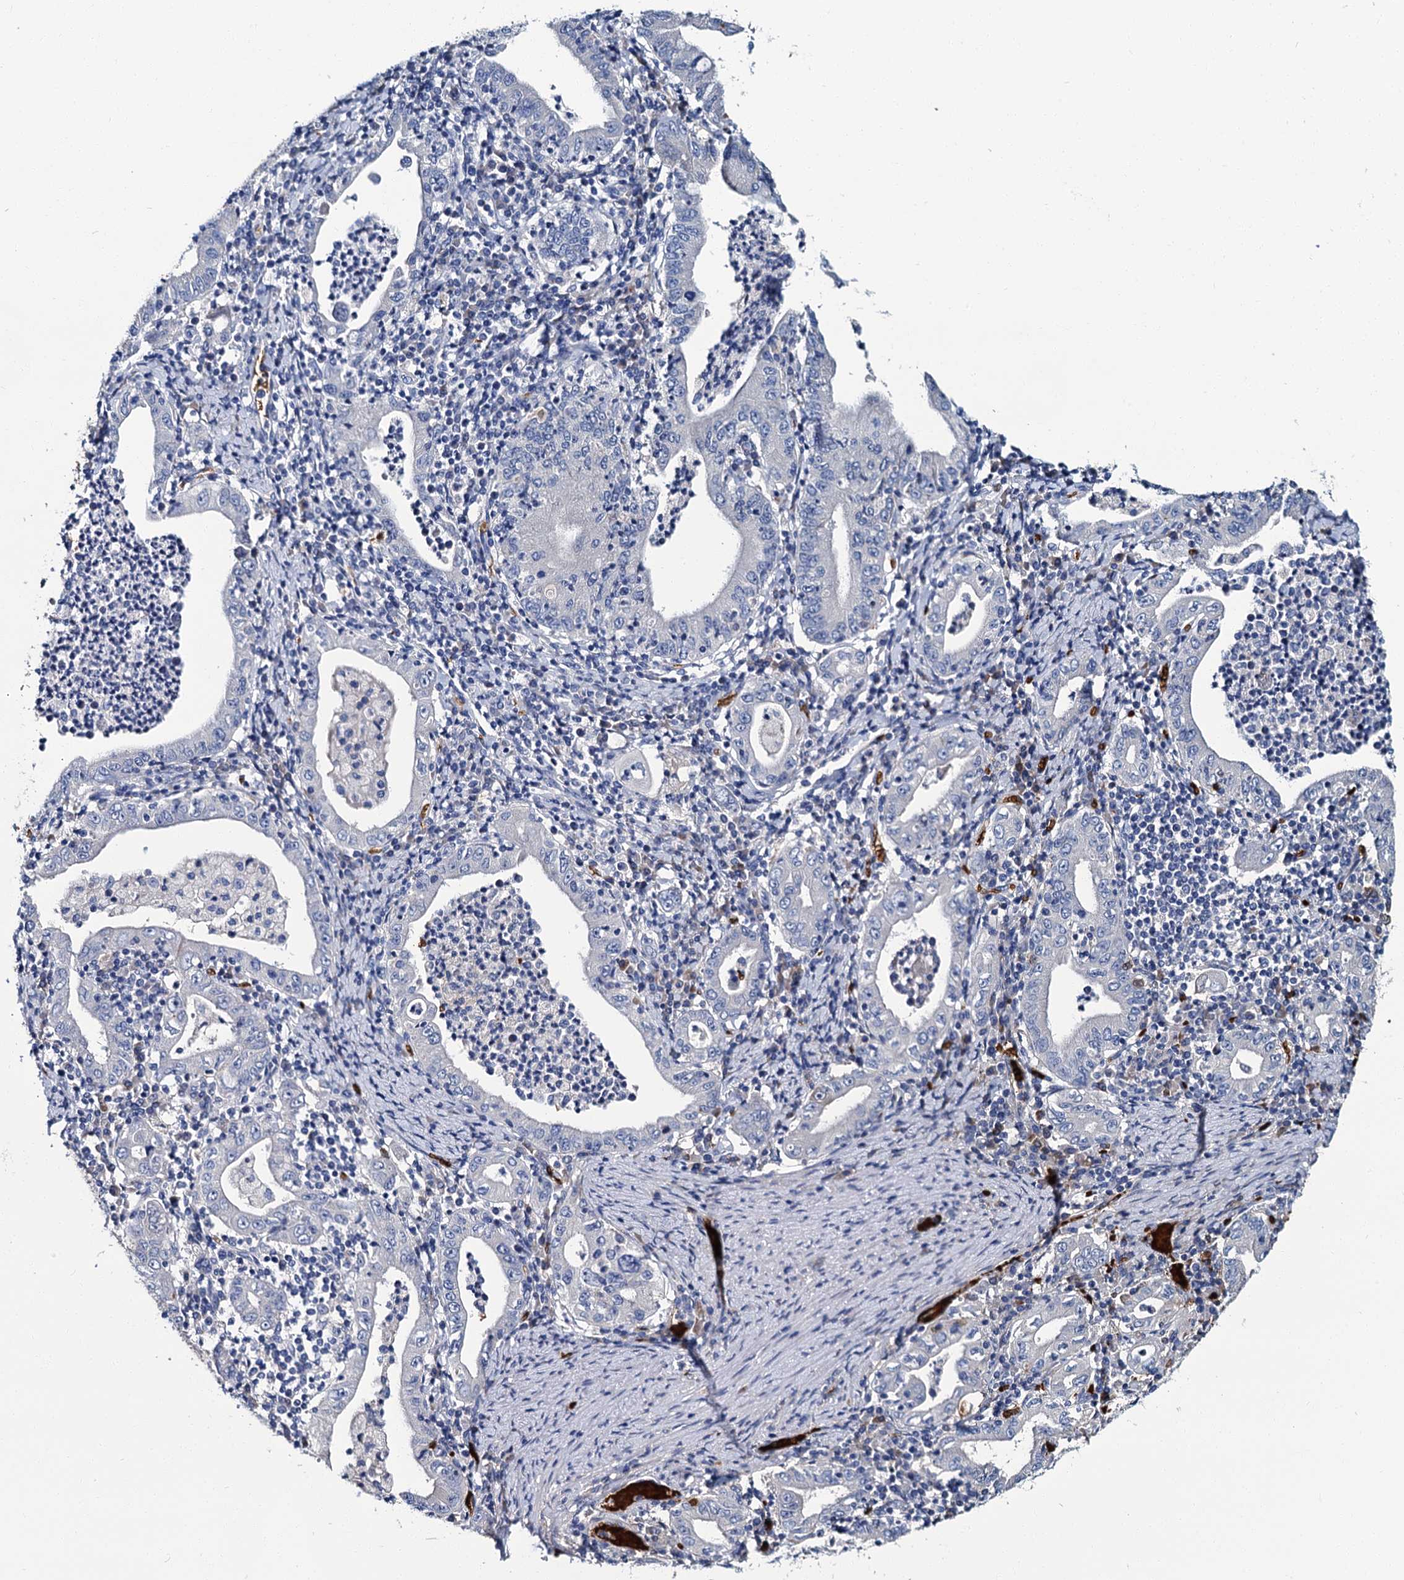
{"staining": {"intensity": "negative", "quantity": "none", "location": "none"}, "tissue": "stomach cancer", "cell_type": "Tumor cells", "image_type": "cancer", "snomed": [{"axis": "morphology", "description": "Normal tissue, NOS"}, {"axis": "morphology", "description": "Adenocarcinoma, NOS"}, {"axis": "topography", "description": "Esophagus"}, {"axis": "topography", "description": "Stomach, upper"}, {"axis": "topography", "description": "Peripheral nerve tissue"}], "caption": "A histopathology image of human stomach cancer (adenocarcinoma) is negative for staining in tumor cells.", "gene": "ATG2A", "patient": {"sex": "male", "age": 62}}